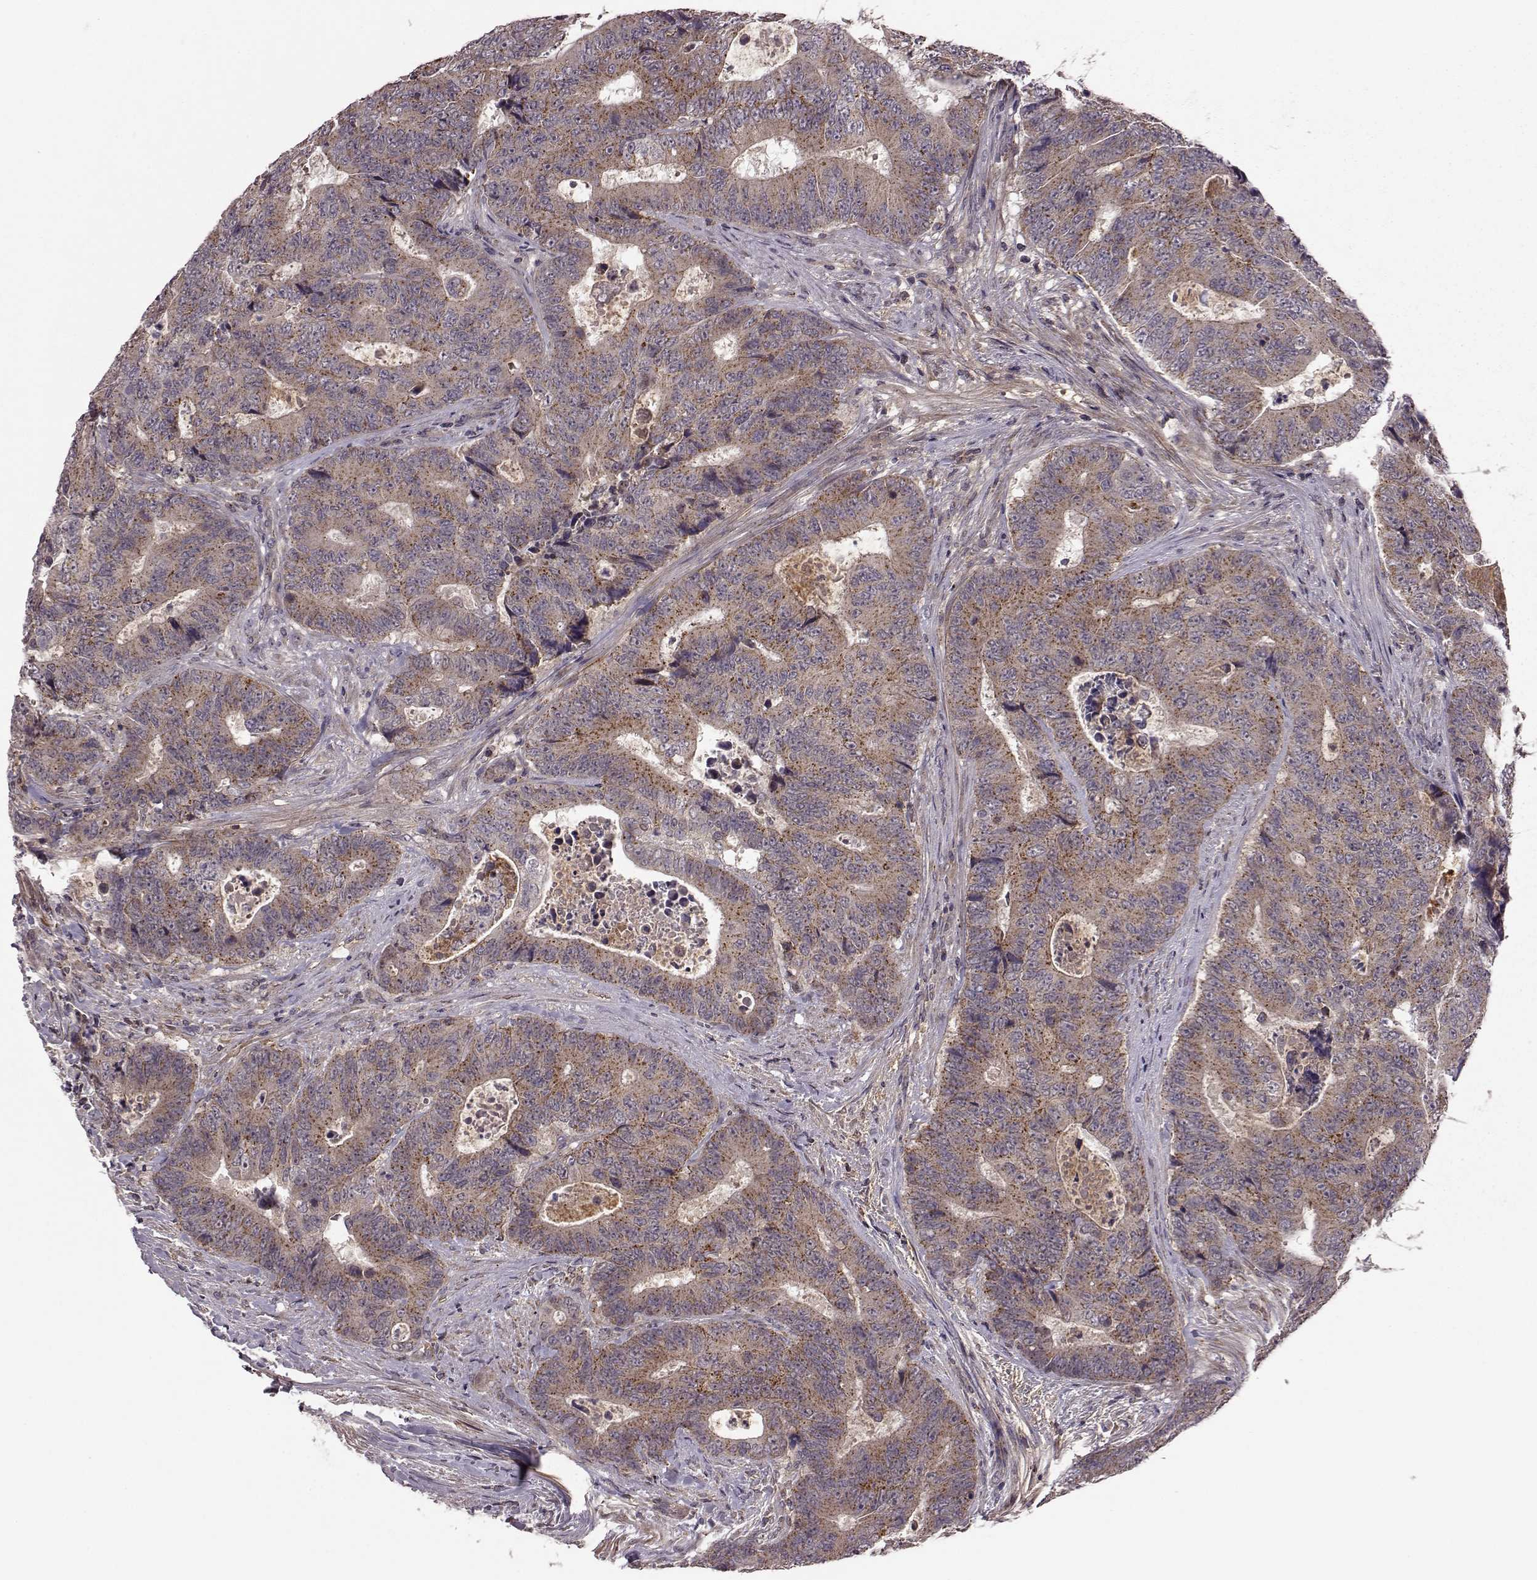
{"staining": {"intensity": "weak", "quantity": ">75%", "location": "cytoplasmic/membranous"}, "tissue": "colorectal cancer", "cell_type": "Tumor cells", "image_type": "cancer", "snomed": [{"axis": "morphology", "description": "Adenocarcinoma, NOS"}, {"axis": "topography", "description": "Colon"}], "caption": "About >75% of tumor cells in human adenocarcinoma (colorectal) exhibit weak cytoplasmic/membranous protein expression as visualized by brown immunohistochemical staining.", "gene": "FNIP2", "patient": {"sex": "female", "age": 48}}